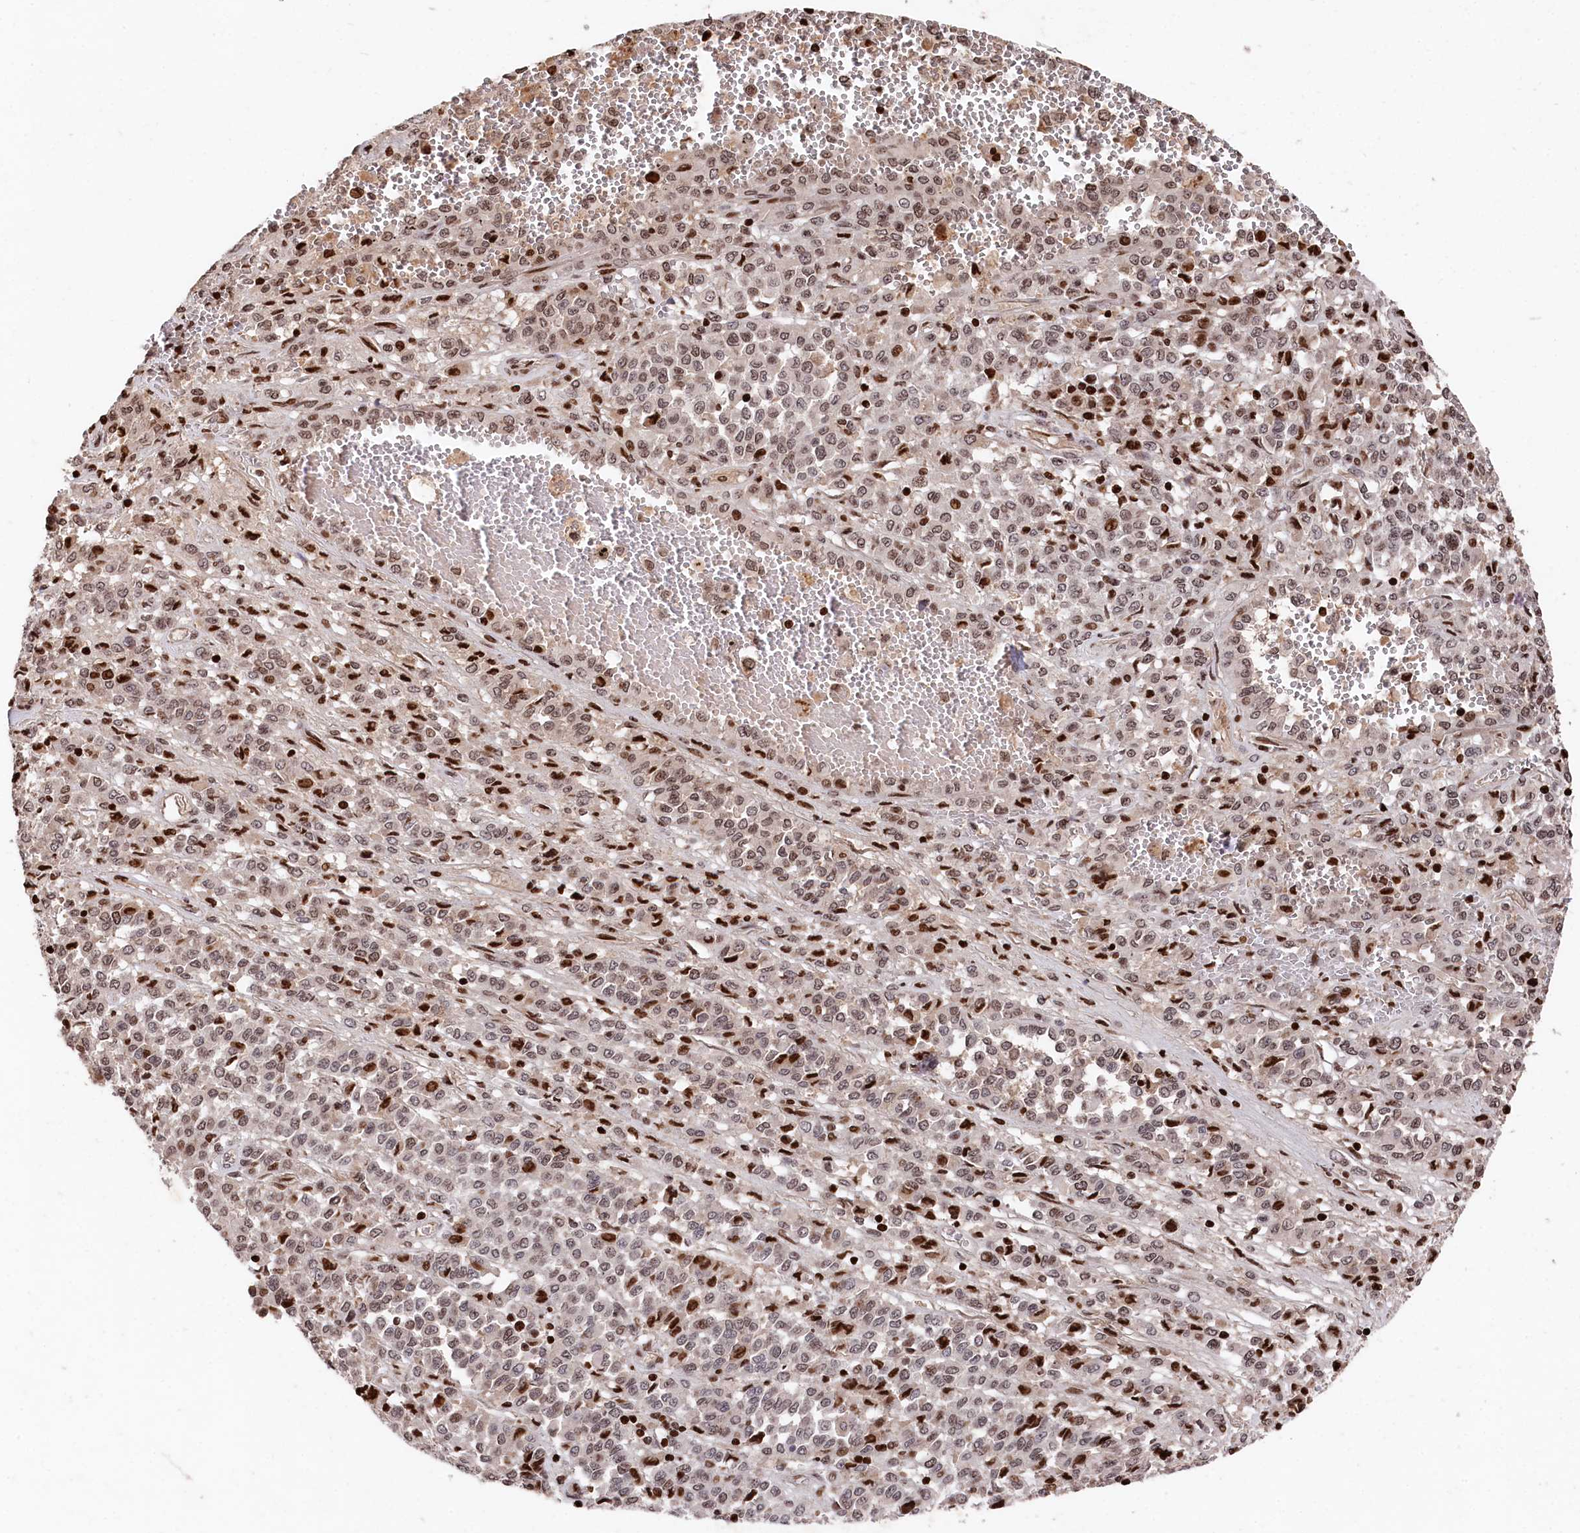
{"staining": {"intensity": "weak", "quantity": "<25%", "location": "nuclear"}, "tissue": "melanoma", "cell_type": "Tumor cells", "image_type": "cancer", "snomed": [{"axis": "morphology", "description": "Malignant melanoma, Metastatic site"}, {"axis": "topography", "description": "Pancreas"}], "caption": "IHC of human malignant melanoma (metastatic site) demonstrates no positivity in tumor cells.", "gene": "MCF2L2", "patient": {"sex": "female", "age": 30}}